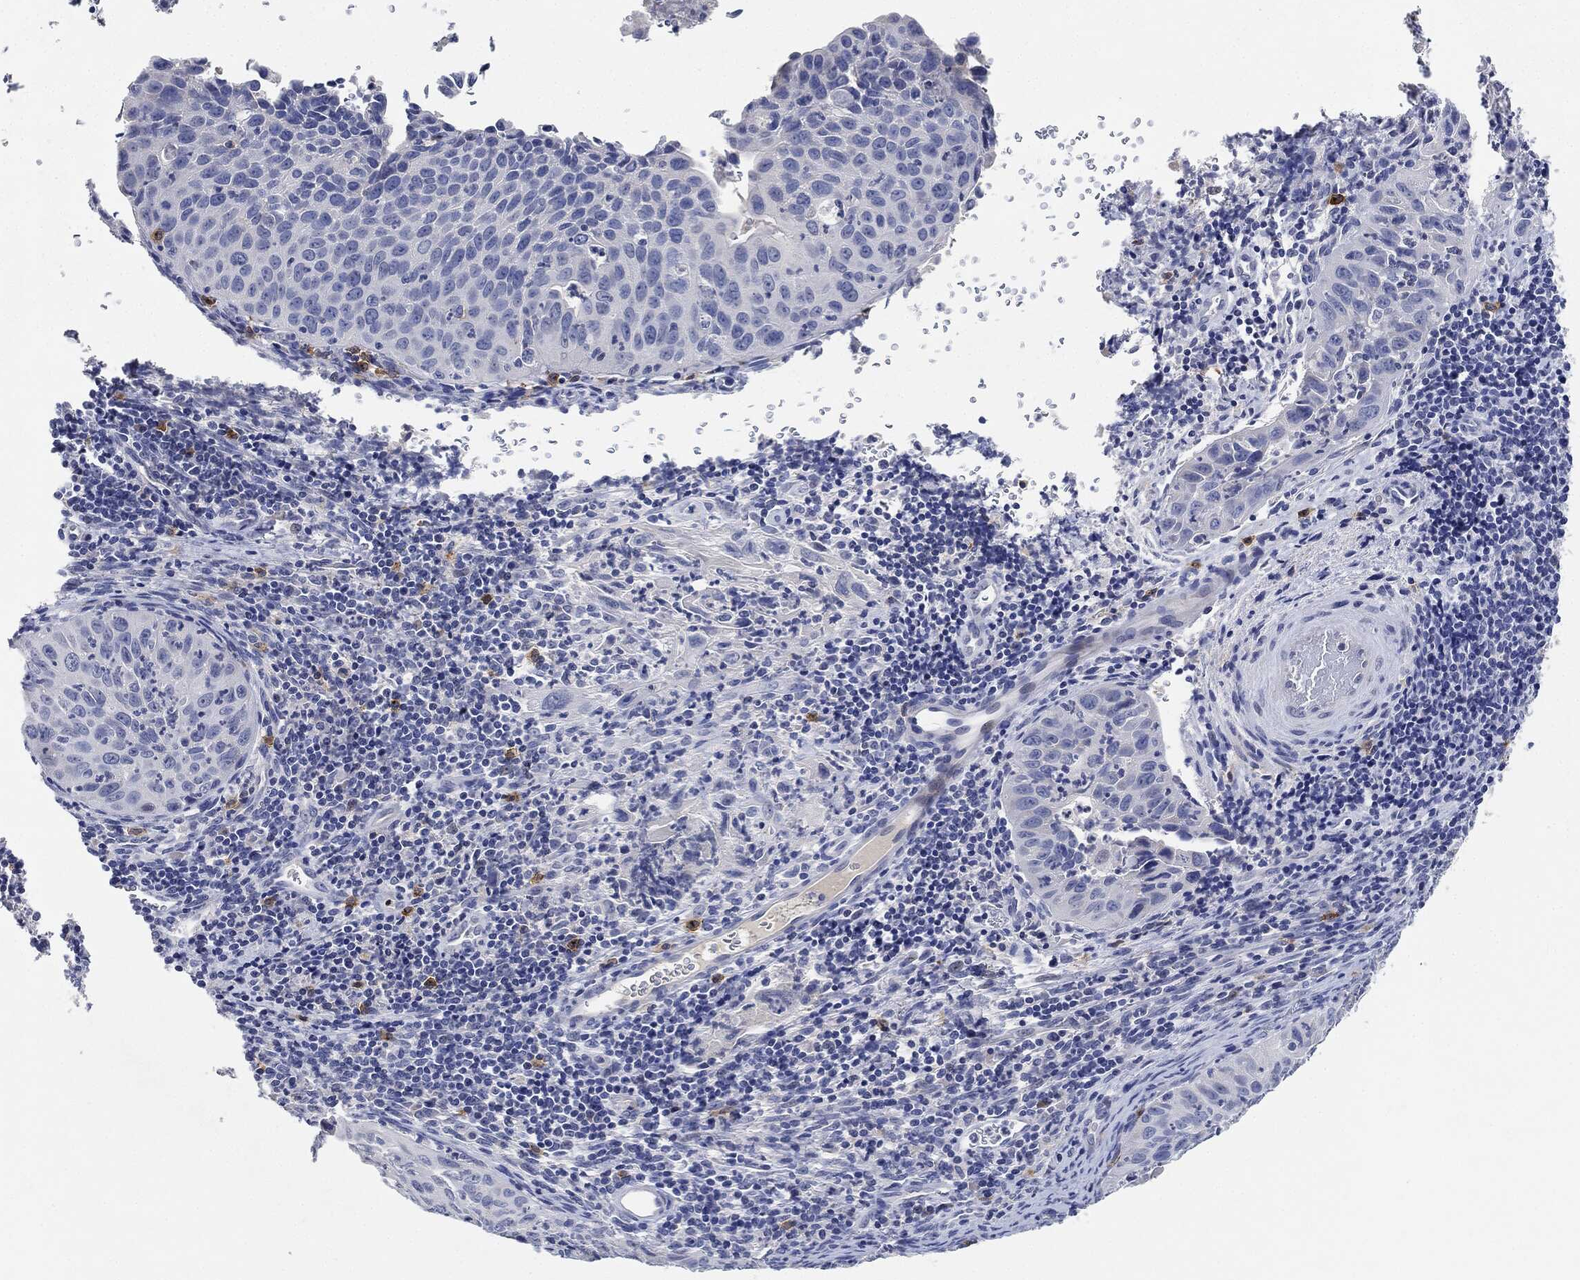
{"staining": {"intensity": "negative", "quantity": "none", "location": "none"}, "tissue": "cervical cancer", "cell_type": "Tumor cells", "image_type": "cancer", "snomed": [{"axis": "morphology", "description": "Squamous cell carcinoma, NOS"}, {"axis": "topography", "description": "Cervix"}], "caption": "A histopathology image of cervical cancer (squamous cell carcinoma) stained for a protein shows no brown staining in tumor cells.", "gene": "NTRK1", "patient": {"sex": "female", "age": 26}}